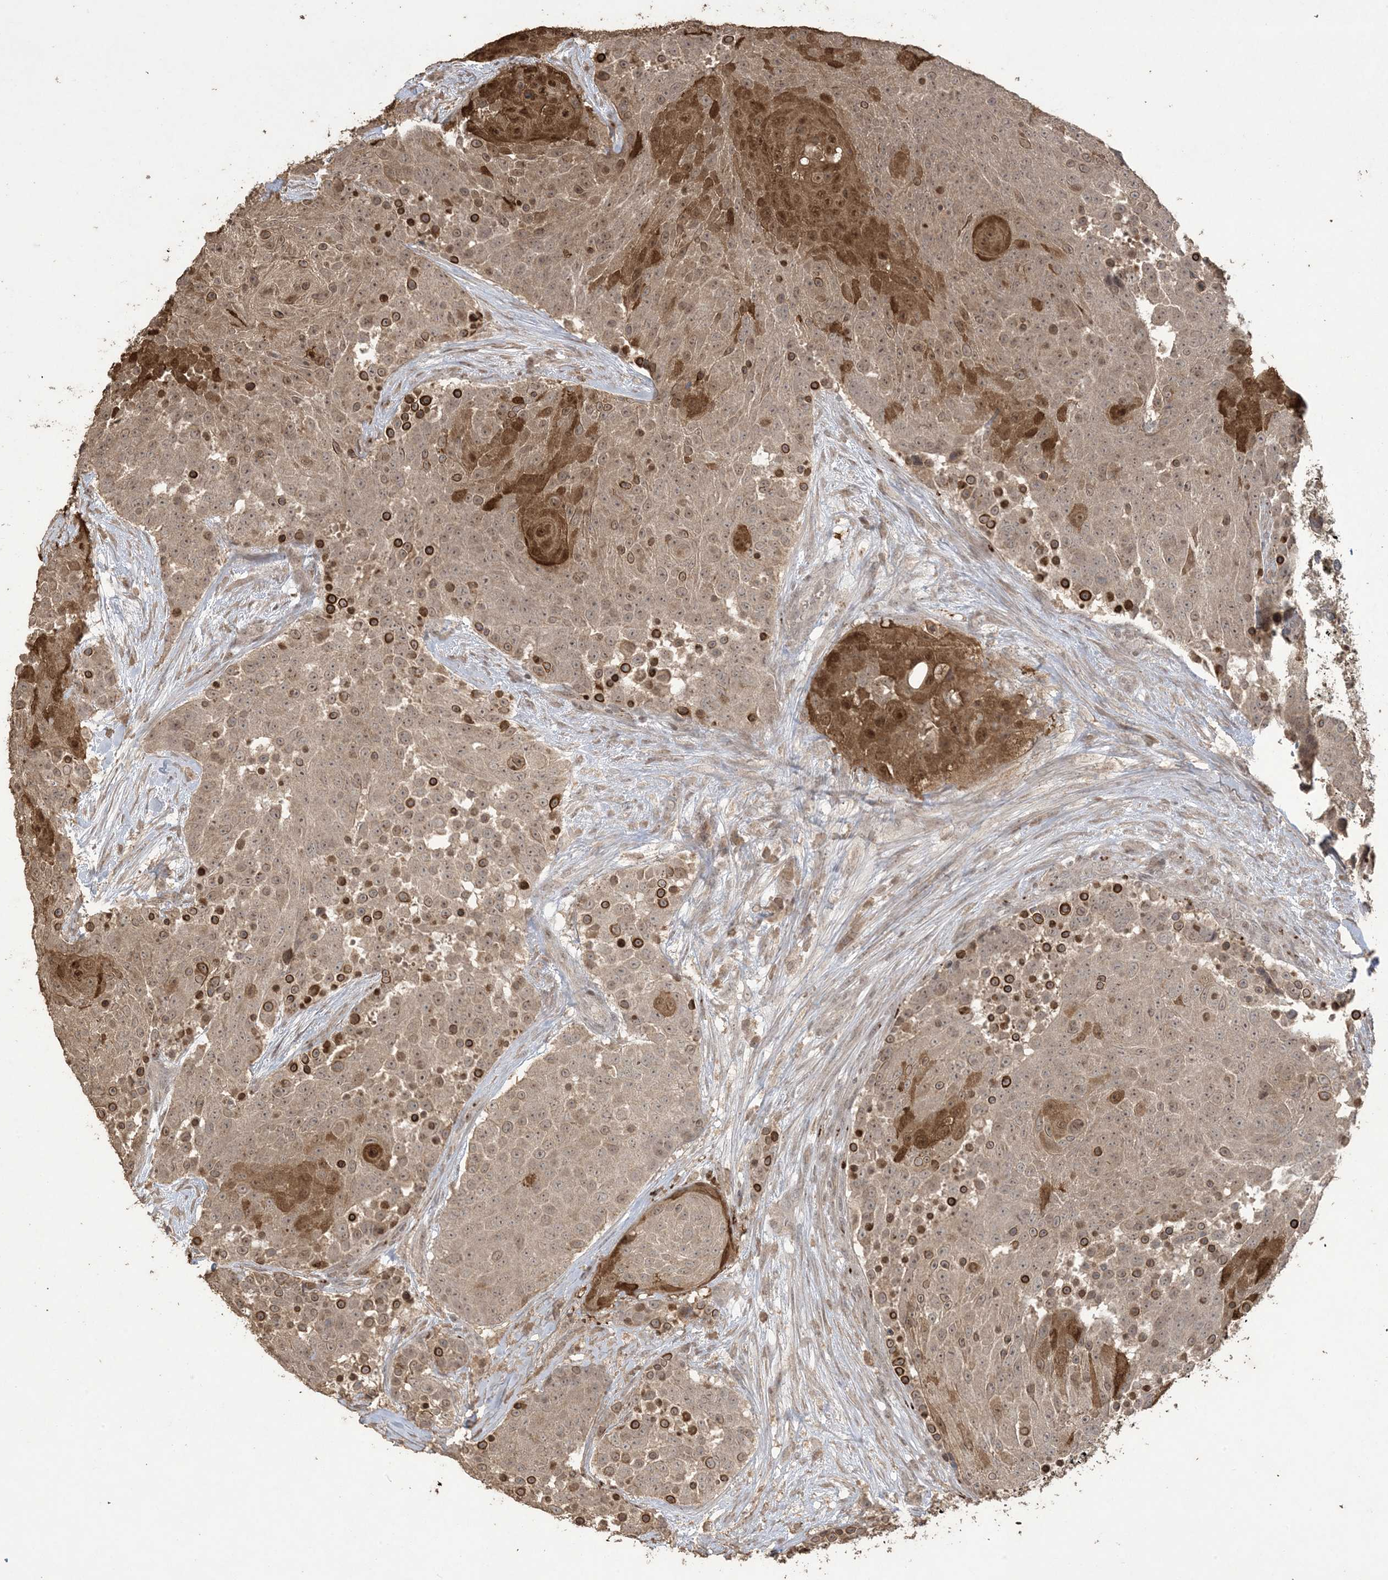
{"staining": {"intensity": "moderate", "quantity": "<25%", "location": "cytoplasmic/membranous,nuclear"}, "tissue": "urothelial cancer", "cell_type": "Tumor cells", "image_type": "cancer", "snomed": [{"axis": "morphology", "description": "Urothelial carcinoma, High grade"}, {"axis": "topography", "description": "Urinary bladder"}], "caption": "IHC (DAB) staining of urothelial cancer displays moderate cytoplasmic/membranous and nuclear protein staining in approximately <25% of tumor cells. The protein of interest is stained brown, and the nuclei are stained in blue (DAB (3,3'-diaminobenzidine) IHC with brightfield microscopy, high magnification).", "gene": "EFCAB8", "patient": {"sex": "female", "age": 63}}